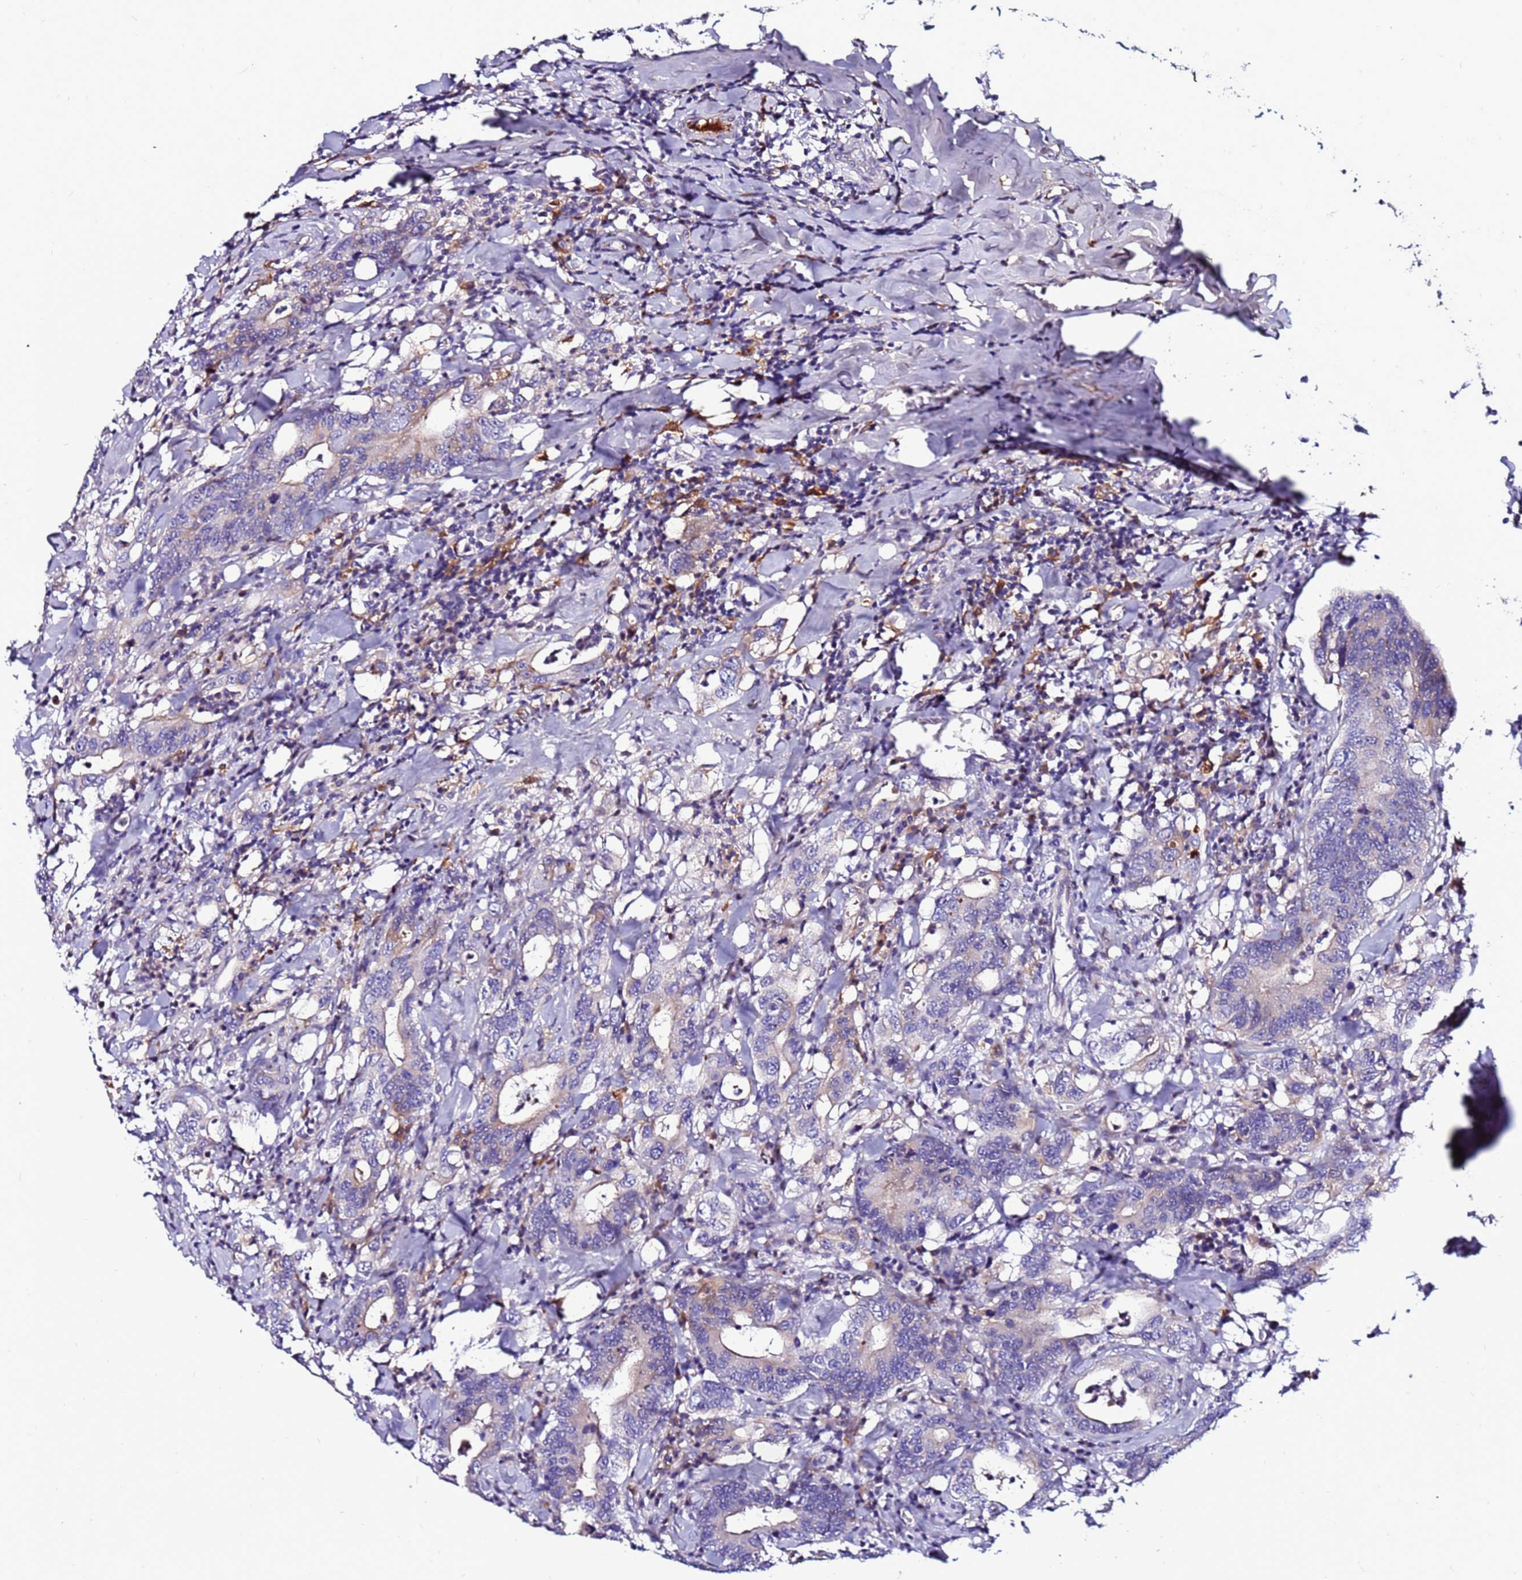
{"staining": {"intensity": "negative", "quantity": "none", "location": "none"}, "tissue": "colorectal cancer", "cell_type": "Tumor cells", "image_type": "cancer", "snomed": [{"axis": "morphology", "description": "Adenocarcinoma, NOS"}, {"axis": "topography", "description": "Colon"}], "caption": "This is a photomicrograph of IHC staining of adenocarcinoma (colorectal), which shows no positivity in tumor cells.", "gene": "CCDC71", "patient": {"sex": "female", "age": 75}}